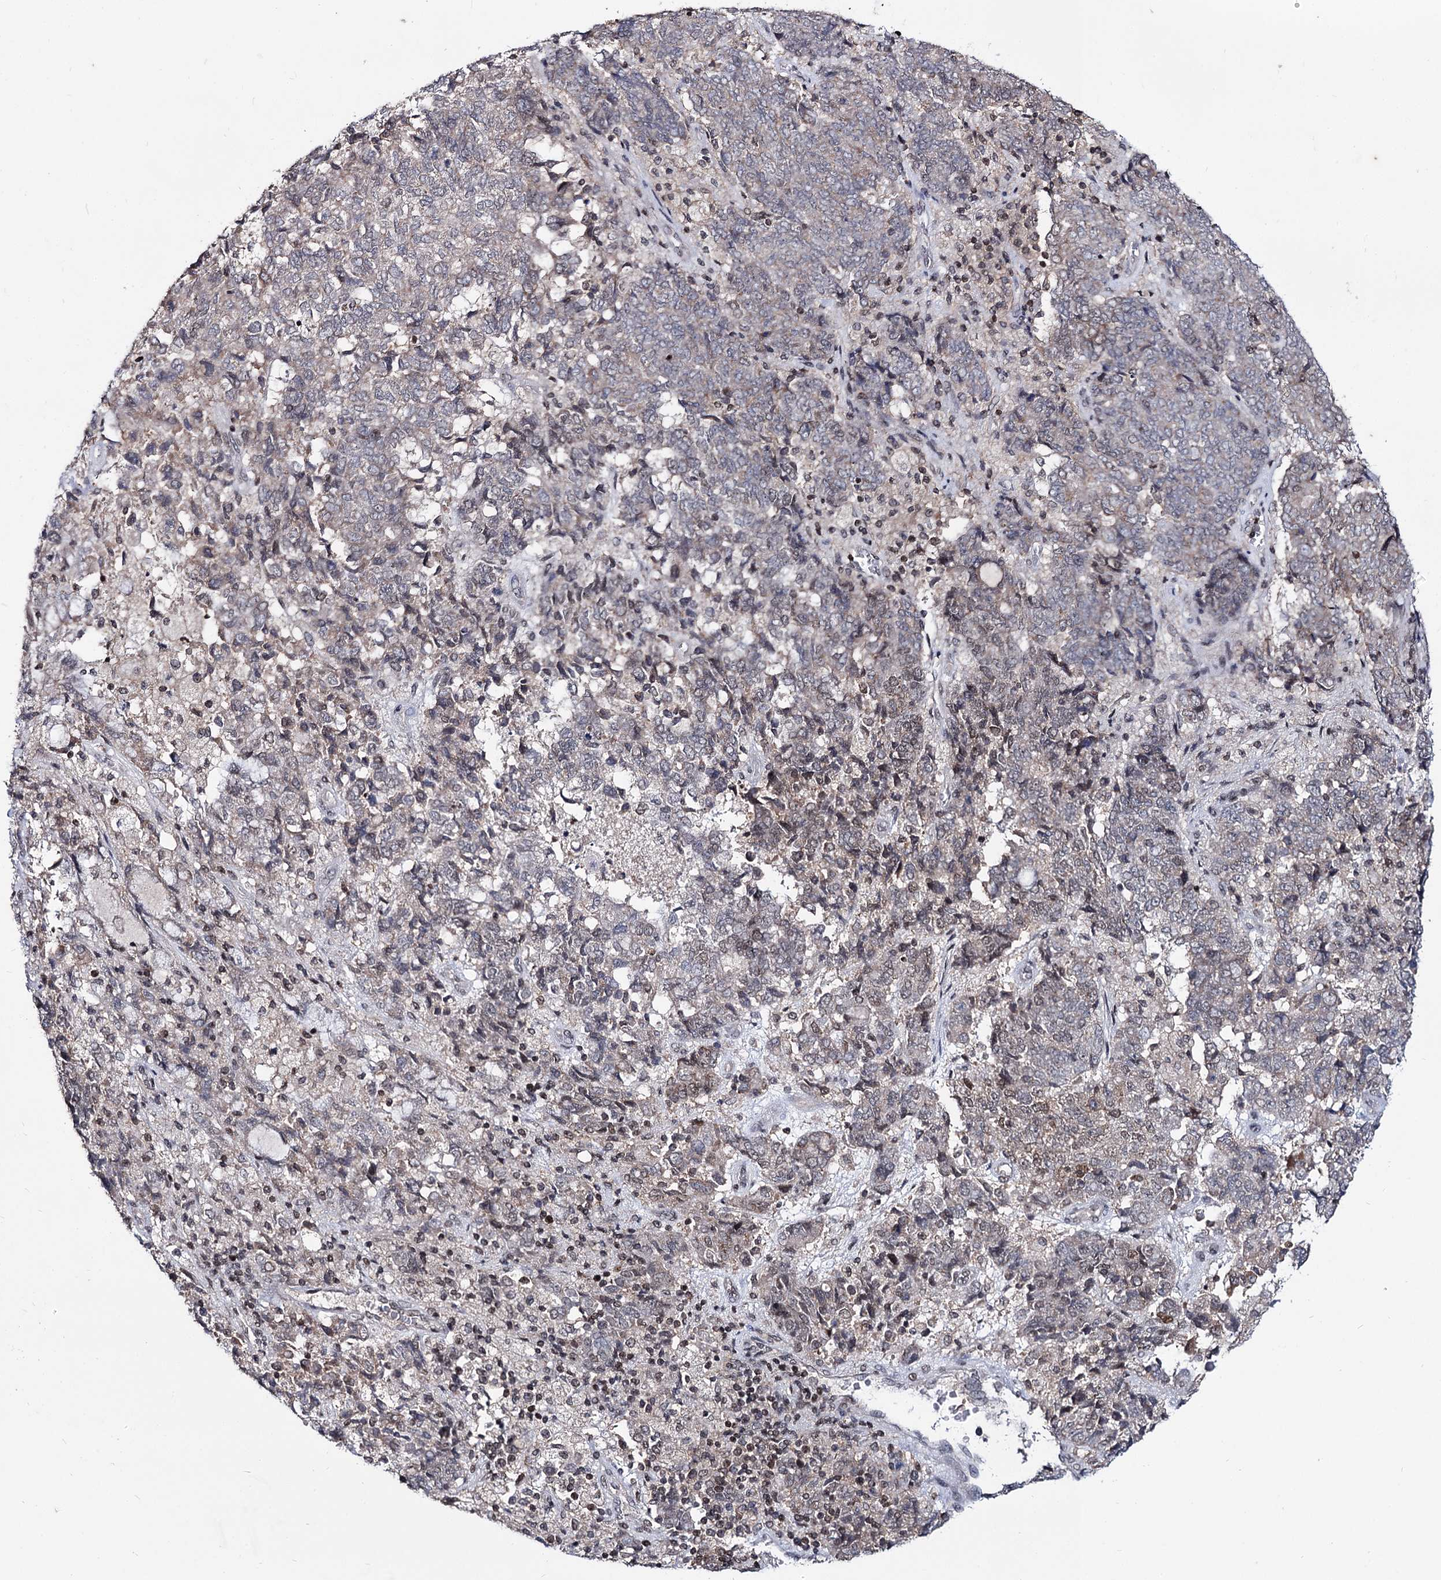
{"staining": {"intensity": "weak", "quantity": "<25%", "location": "nuclear"}, "tissue": "endometrial cancer", "cell_type": "Tumor cells", "image_type": "cancer", "snomed": [{"axis": "morphology", "description": "Adenocarcinoma, NOS"}, {"axis": "topography", "description": "Endometrium"}], "caption": "Immunohistochemical staining of adenocarcinoma (endometrial) shows no significant expression in tumor cells.", "gene": "SMCHD1", "patient": {"sex": "female", "age": 80}}